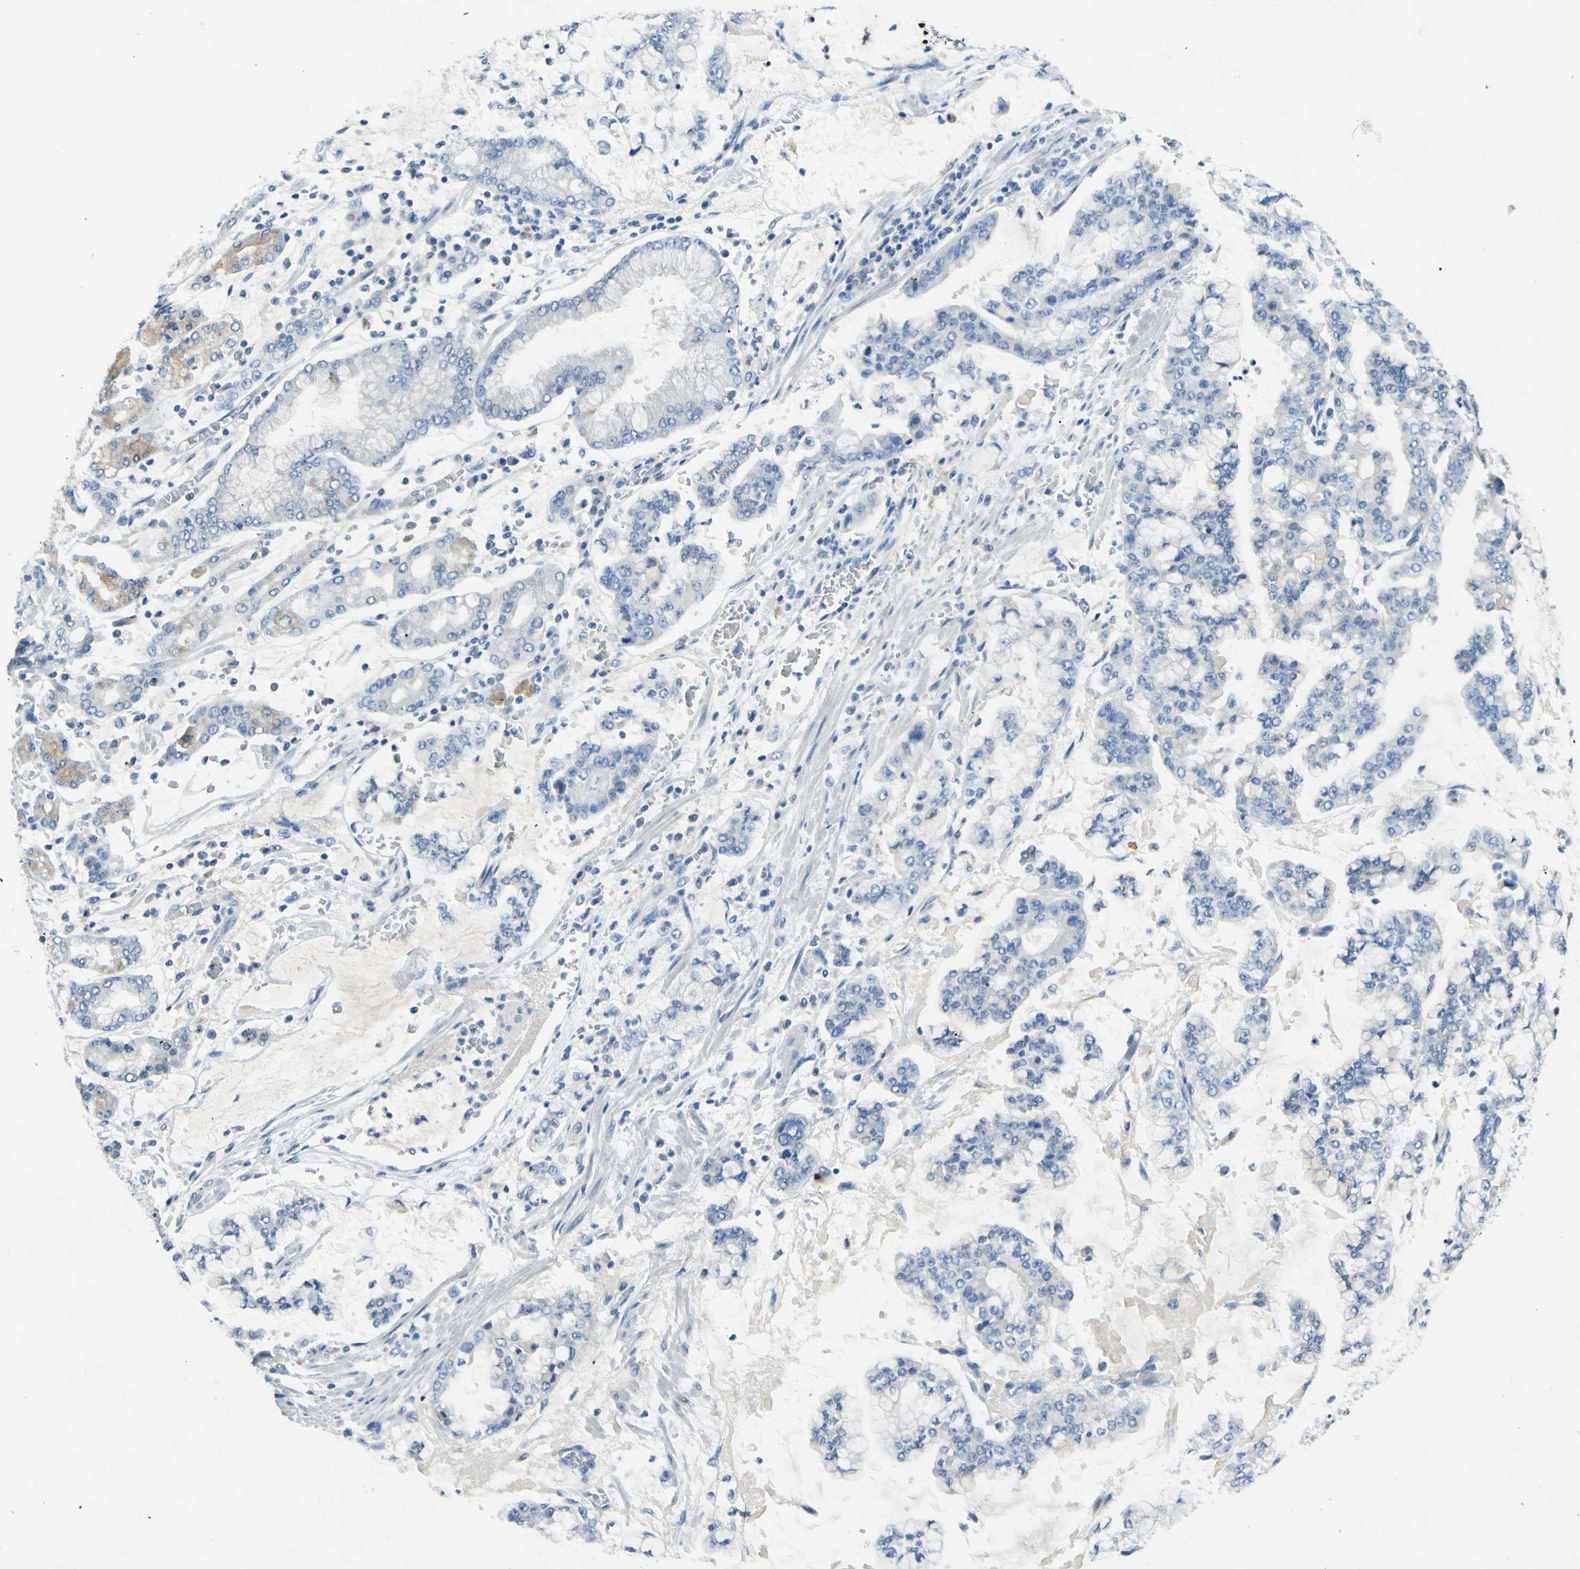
{"staining": {"intensity": "negative", "quantity": "none", "location": "none"}, "tissue": "stomach cancer", "cell_type": "Tumor cells", "image_type": "cancer", "snomed": [{"axis": "morphology", "description": "Normal tissue, NOS"}, {"axis": "morphology", "description": "Adenocarcinoma, NOS"}, {"axis": "topography", "description": "Stomach, upper"}, {"axis": "topography", "description": "Stomach"}], "caption": "A high-resolution photomicrograph shows IHC staining of stomach adenocarcinoma, which displays no significant expression in tumor cells. (Immunohistochemistry, brightfield microscopy, high magnification).", "gene": "CDH10", "patient": {"sex": "male", "age": 76}}